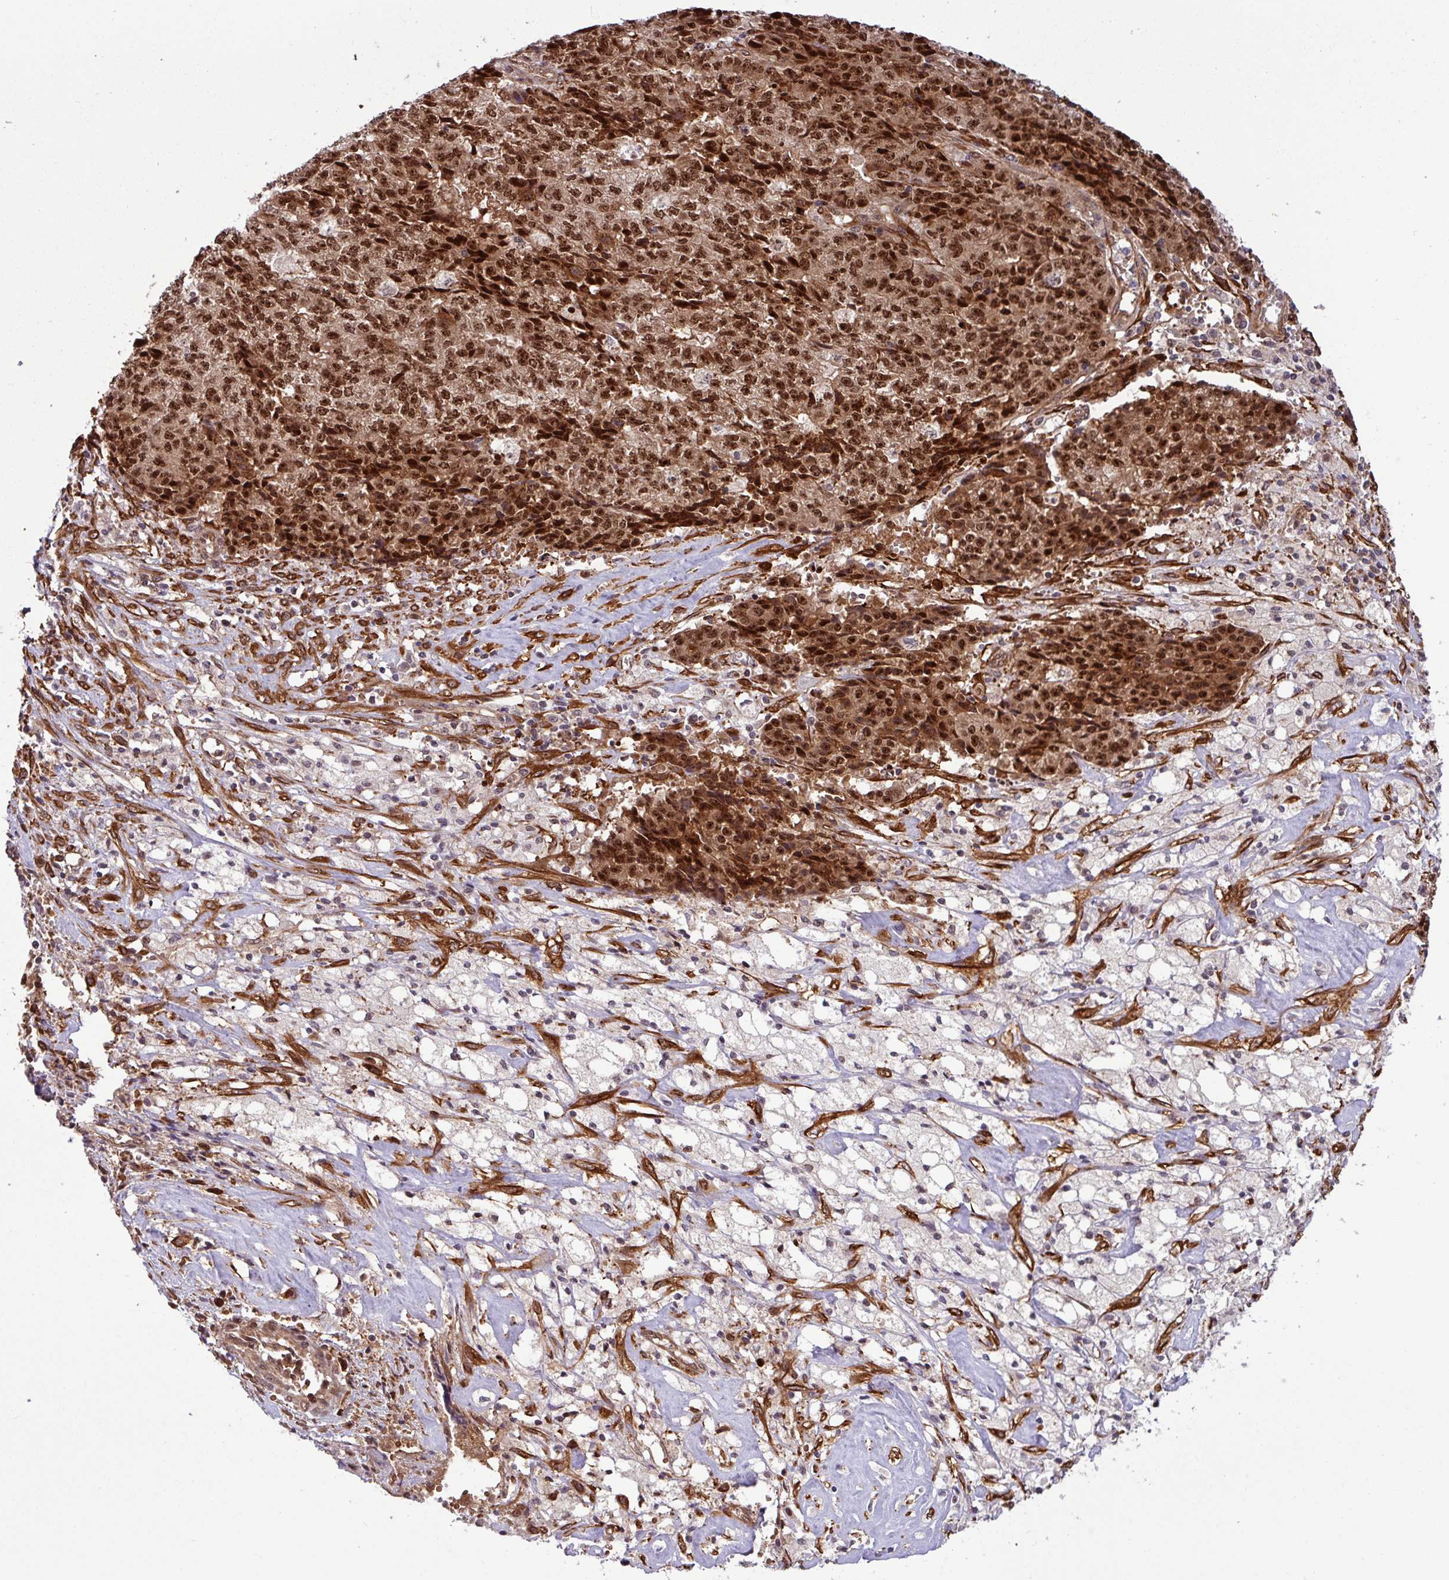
{"staining": {"intensity": "strong", "quantity": ">75%", "location": "cytoplasmic/membranous,nuclear"}, "tissue": "ovarian cancer", "cell_type": "Tumor cells", "image_type": "cancer", "snomed": [{"axis": "morphology", "description": "Carcinoma, endometroid"}, {"axis": "topography", "description": "Ovary"}], "caption": "DAB immunohistochemical staining of human ovarian endometroid carcinoma shows strong cytoplasmic/membranous and nuclear protein staining in approximately >75% of tumor cells.", "gene": "C7orf50", "patient": {"sex": "female", "age": 42}}